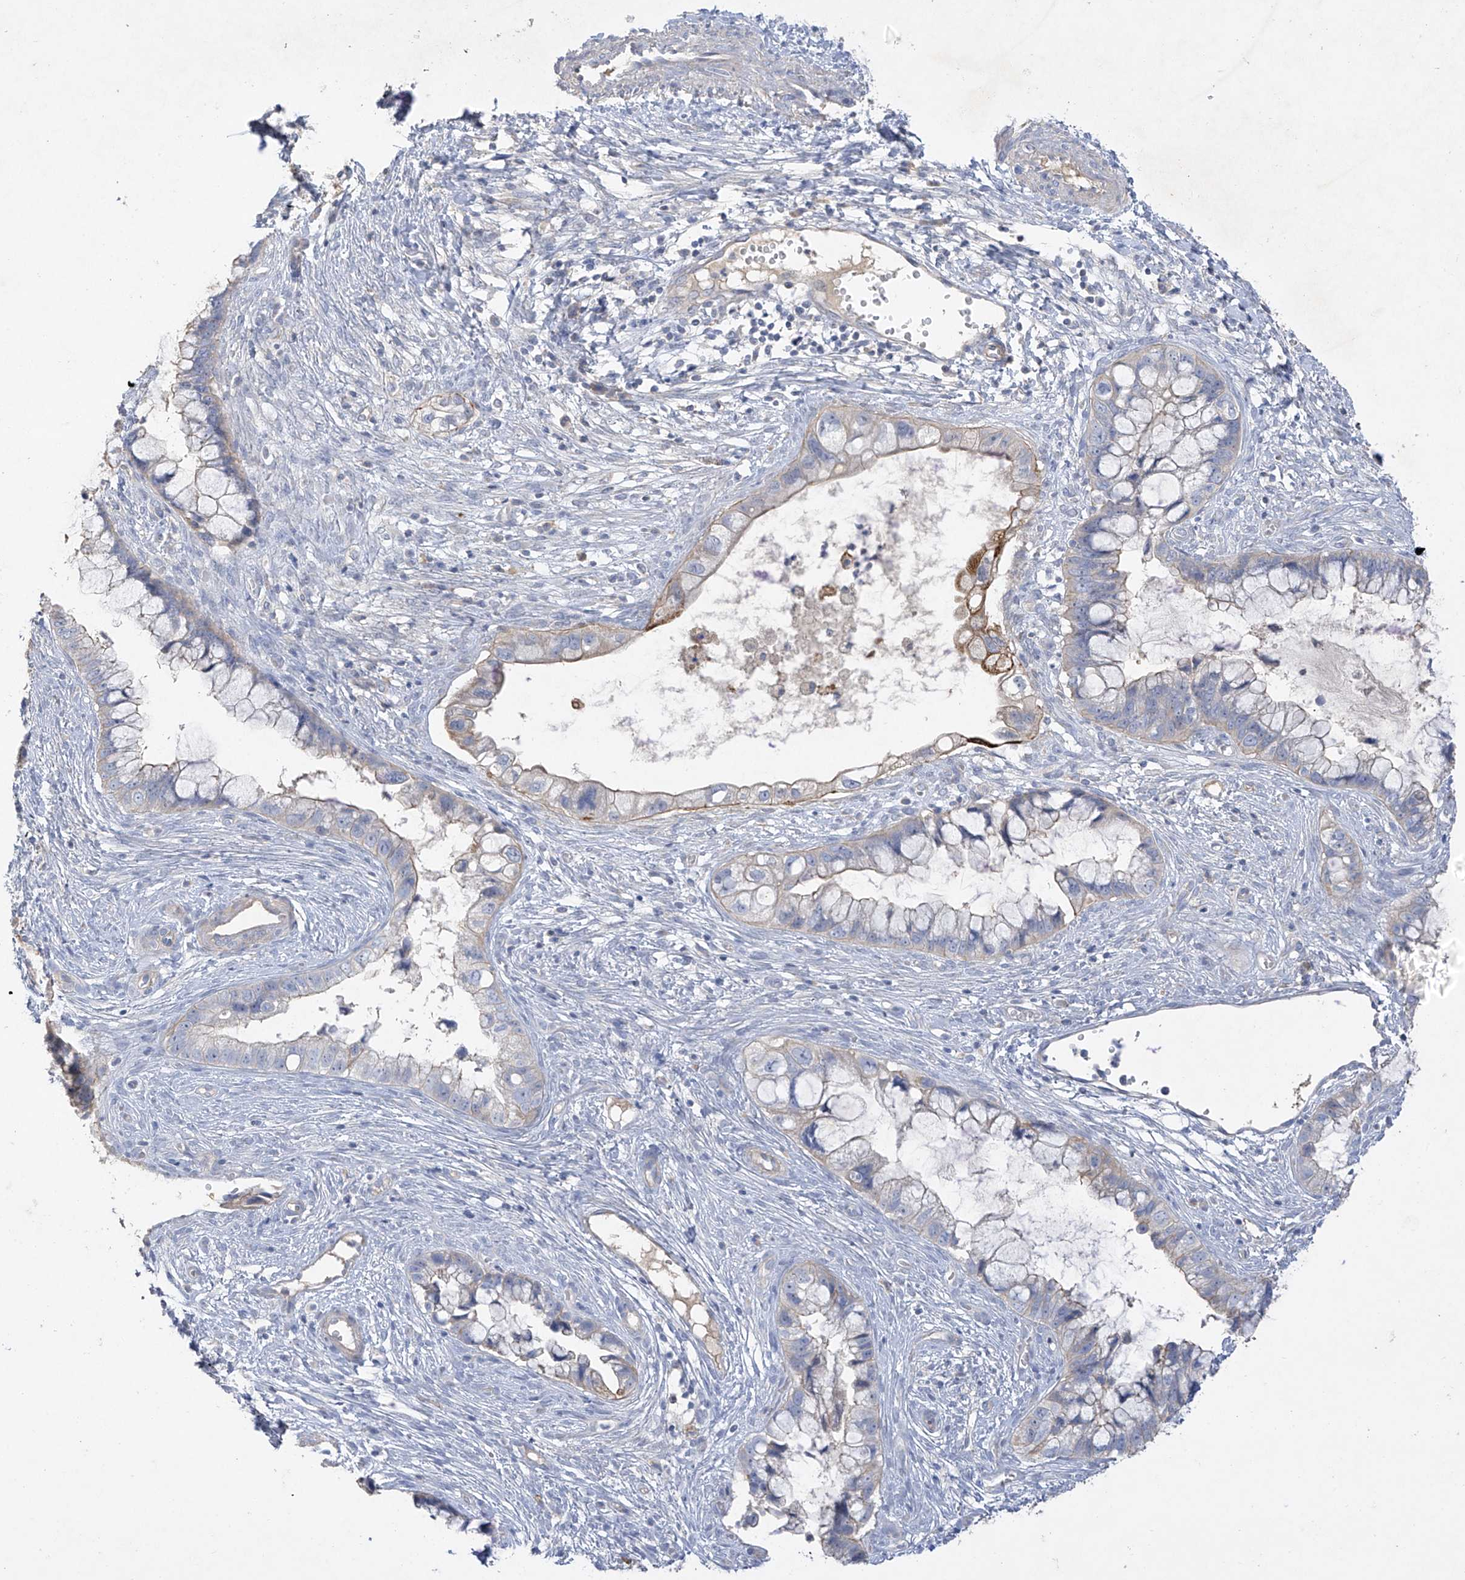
{"staining": {"intensity": "moderate", "quantity": "<25%", "location": "cytoplasmic/membranous"}, "tissue": "cervical cancer", "cell_type": "Tumor cells", "image_type": "cancer", "snomed": [{"axis": "morphology", "description": "Adenocarcinoma, NOS"}, {"axis": "topography", "description": "Cervix"}], "caption": "Adenocarcinoma (cervical) was stained to show a protein in brown. There is low levels of moderate cytoplasmic/membranous staining in approximately <25% of tumor cells.", "gene": "PRSS12", "patient": {"sex": "female", "age": 44}}